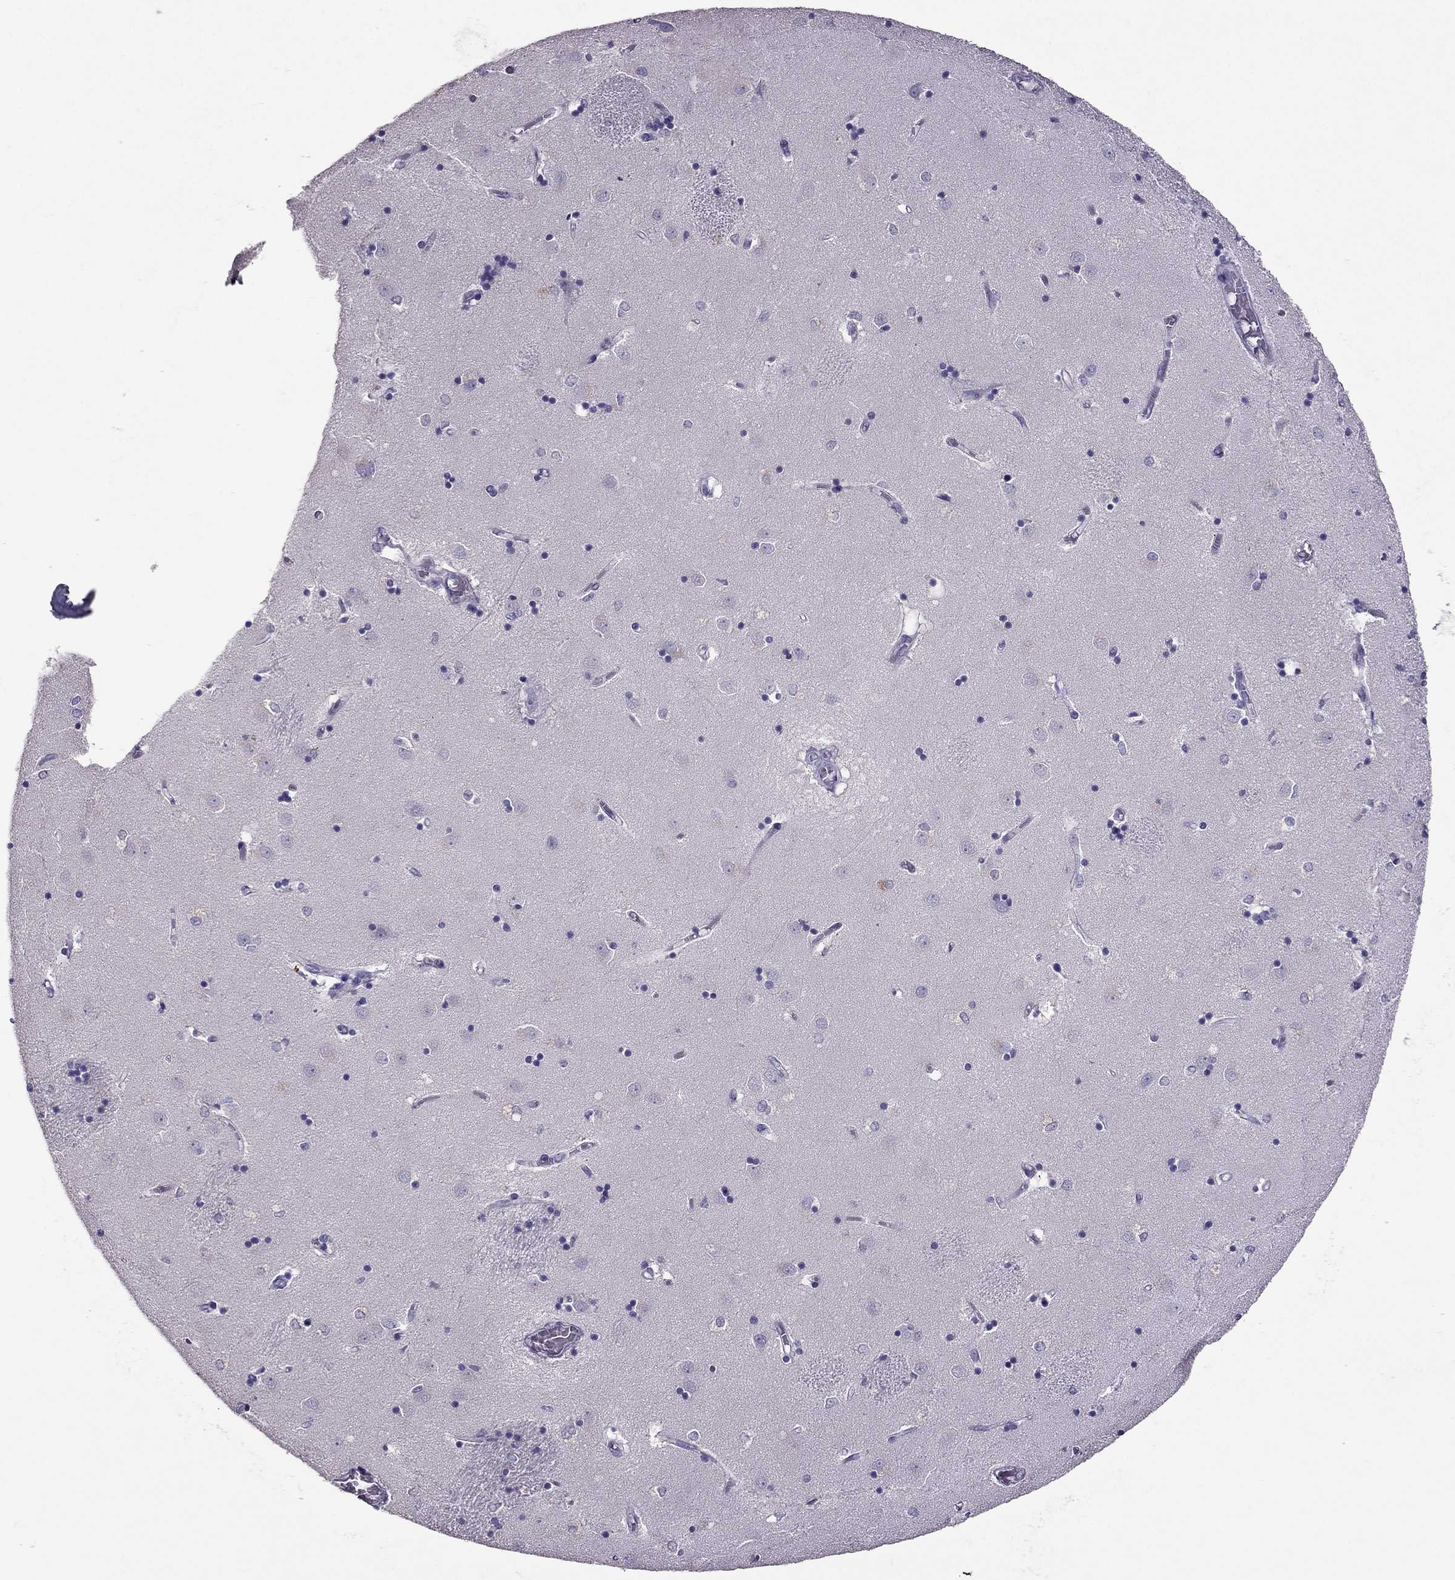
{"staining": {"intensity": "negative", "quantity": "none", "location": "none"}, "tissue": "caudate", "cell_type": "Glial cells", "image_type": "normal", "snomed": [{"axis": "morphology", "description": "Normal tissue, NOS"}, {"axis": "topography", "description": "Lateral ventricle wall"}], "caption": "Glial cells show no significant positivity in benign caudate.", "gene": "RHO", "patient": {"sex": "male", "age": 54}}